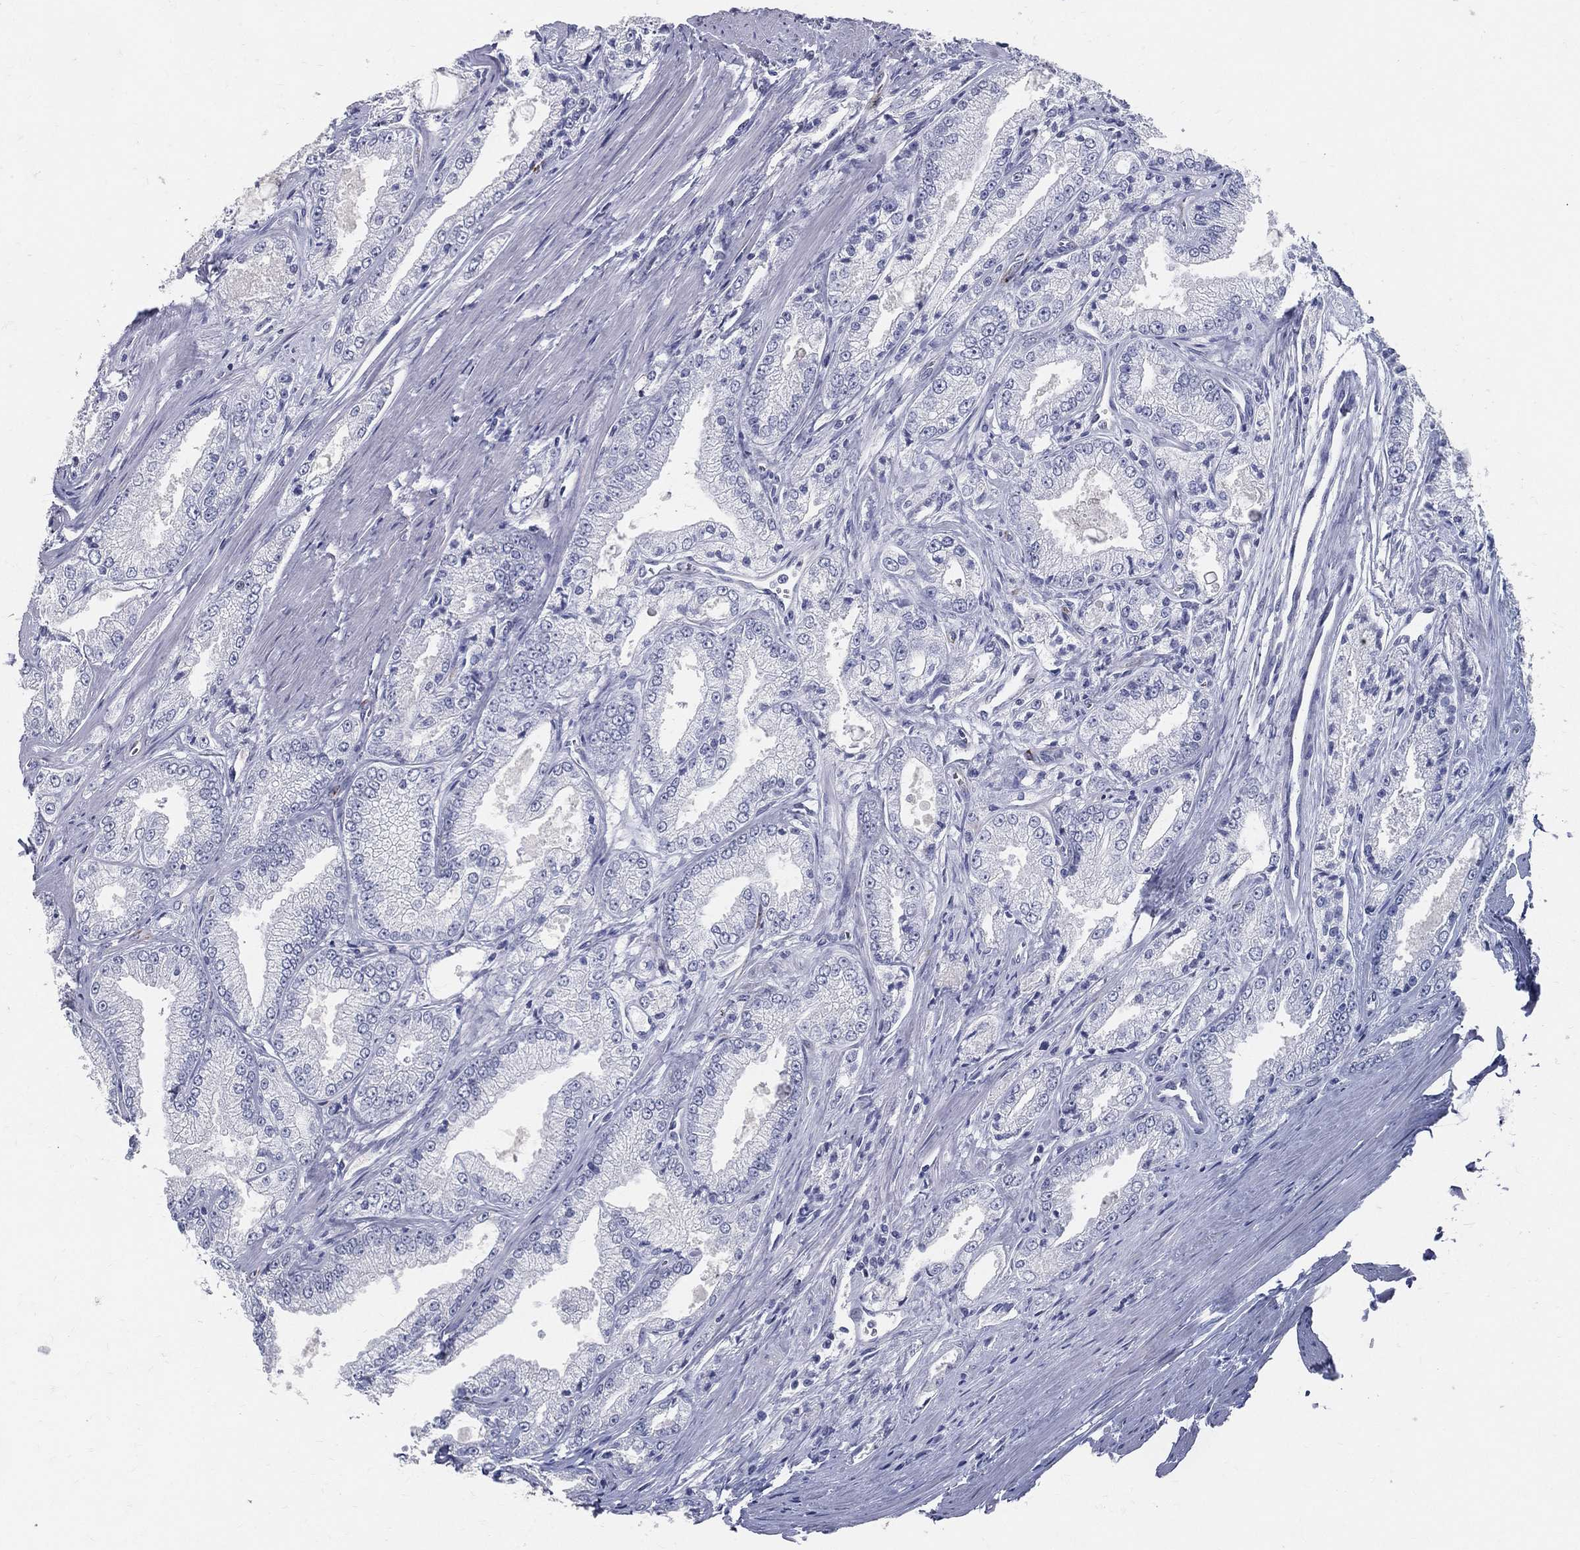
{"staining": {"intensity": "negative", "quantity": "none", "location": "none"}, "tissue": "prostate cancer", "cell_type": "Tumor cells", "image_type": "cancer", "snomed": [{"axis": "morphology", "description": "Adenocarcinoma, NOS"}, {"axis": "morphology", "description": "Adenocarcinoma, High grade"}, {"axis": "topography", "description": "Prostate"}], "caption": "Tumor cells are negative for protein expression in human prostate adenocarcinoma (high-grade).", "gene": "ACE2", "patient": {"sex": "male", "age": 70}}